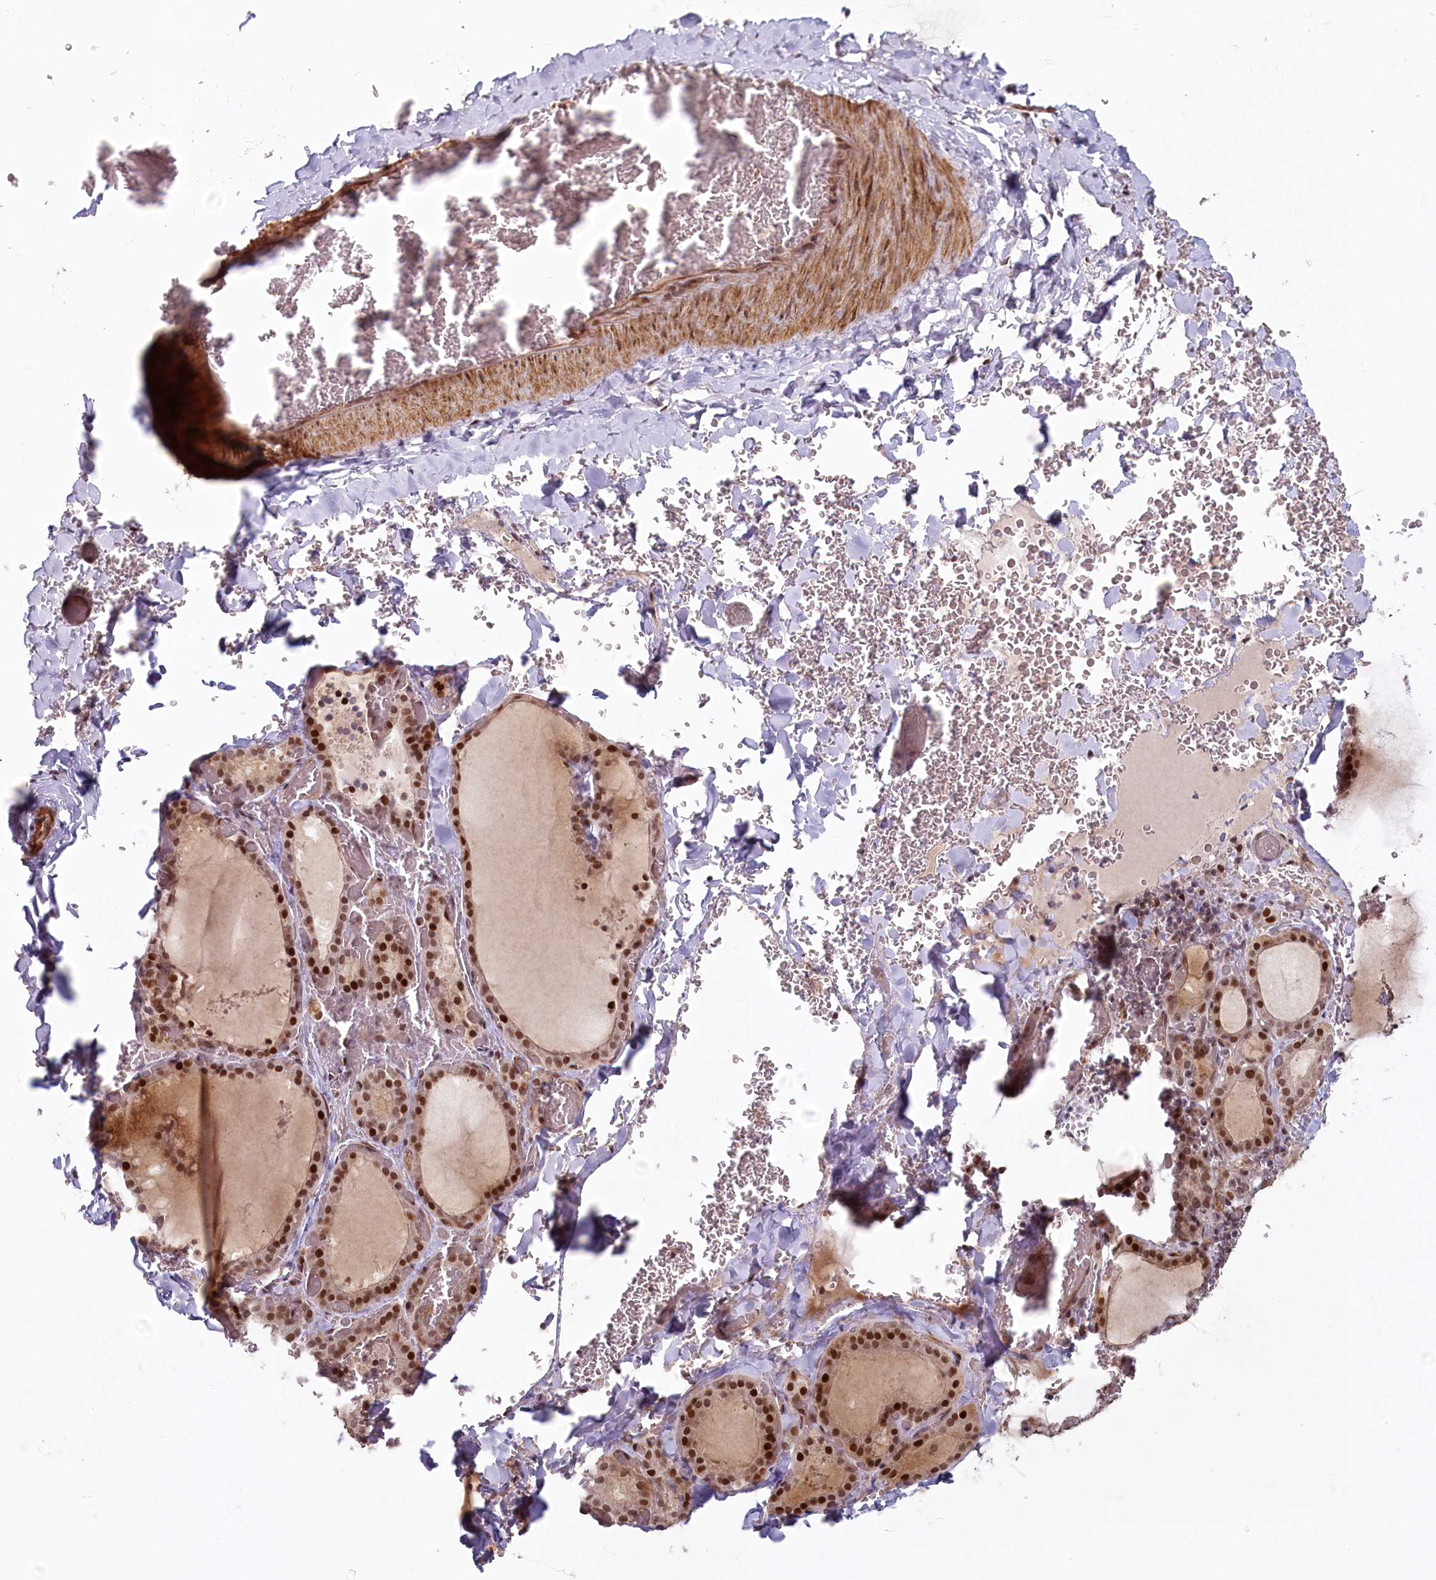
{"staining": {"intensity": "strong", "quantity": "25%-75%", "location": "nuclear"}, "tissue": "thyroid gland", "cell_type": "Glandular cells", "image_type": "normal", "snomed": [{"axis": "morphology", "description": "Normal tissue, NOS"}, {"axis": "topography", "description": "Thyroid gland"}], "caption": "An immunohistochemistry micrograph of normal tissue is shown. Protein staining in brown labels strong nuclear positivity in thyroid gland within glandular cells. (DAB = brown stain, brightfield microscopy at high magnification).", "gene": "FAM204A", "patient": {"sex": "female", "age": 39}}